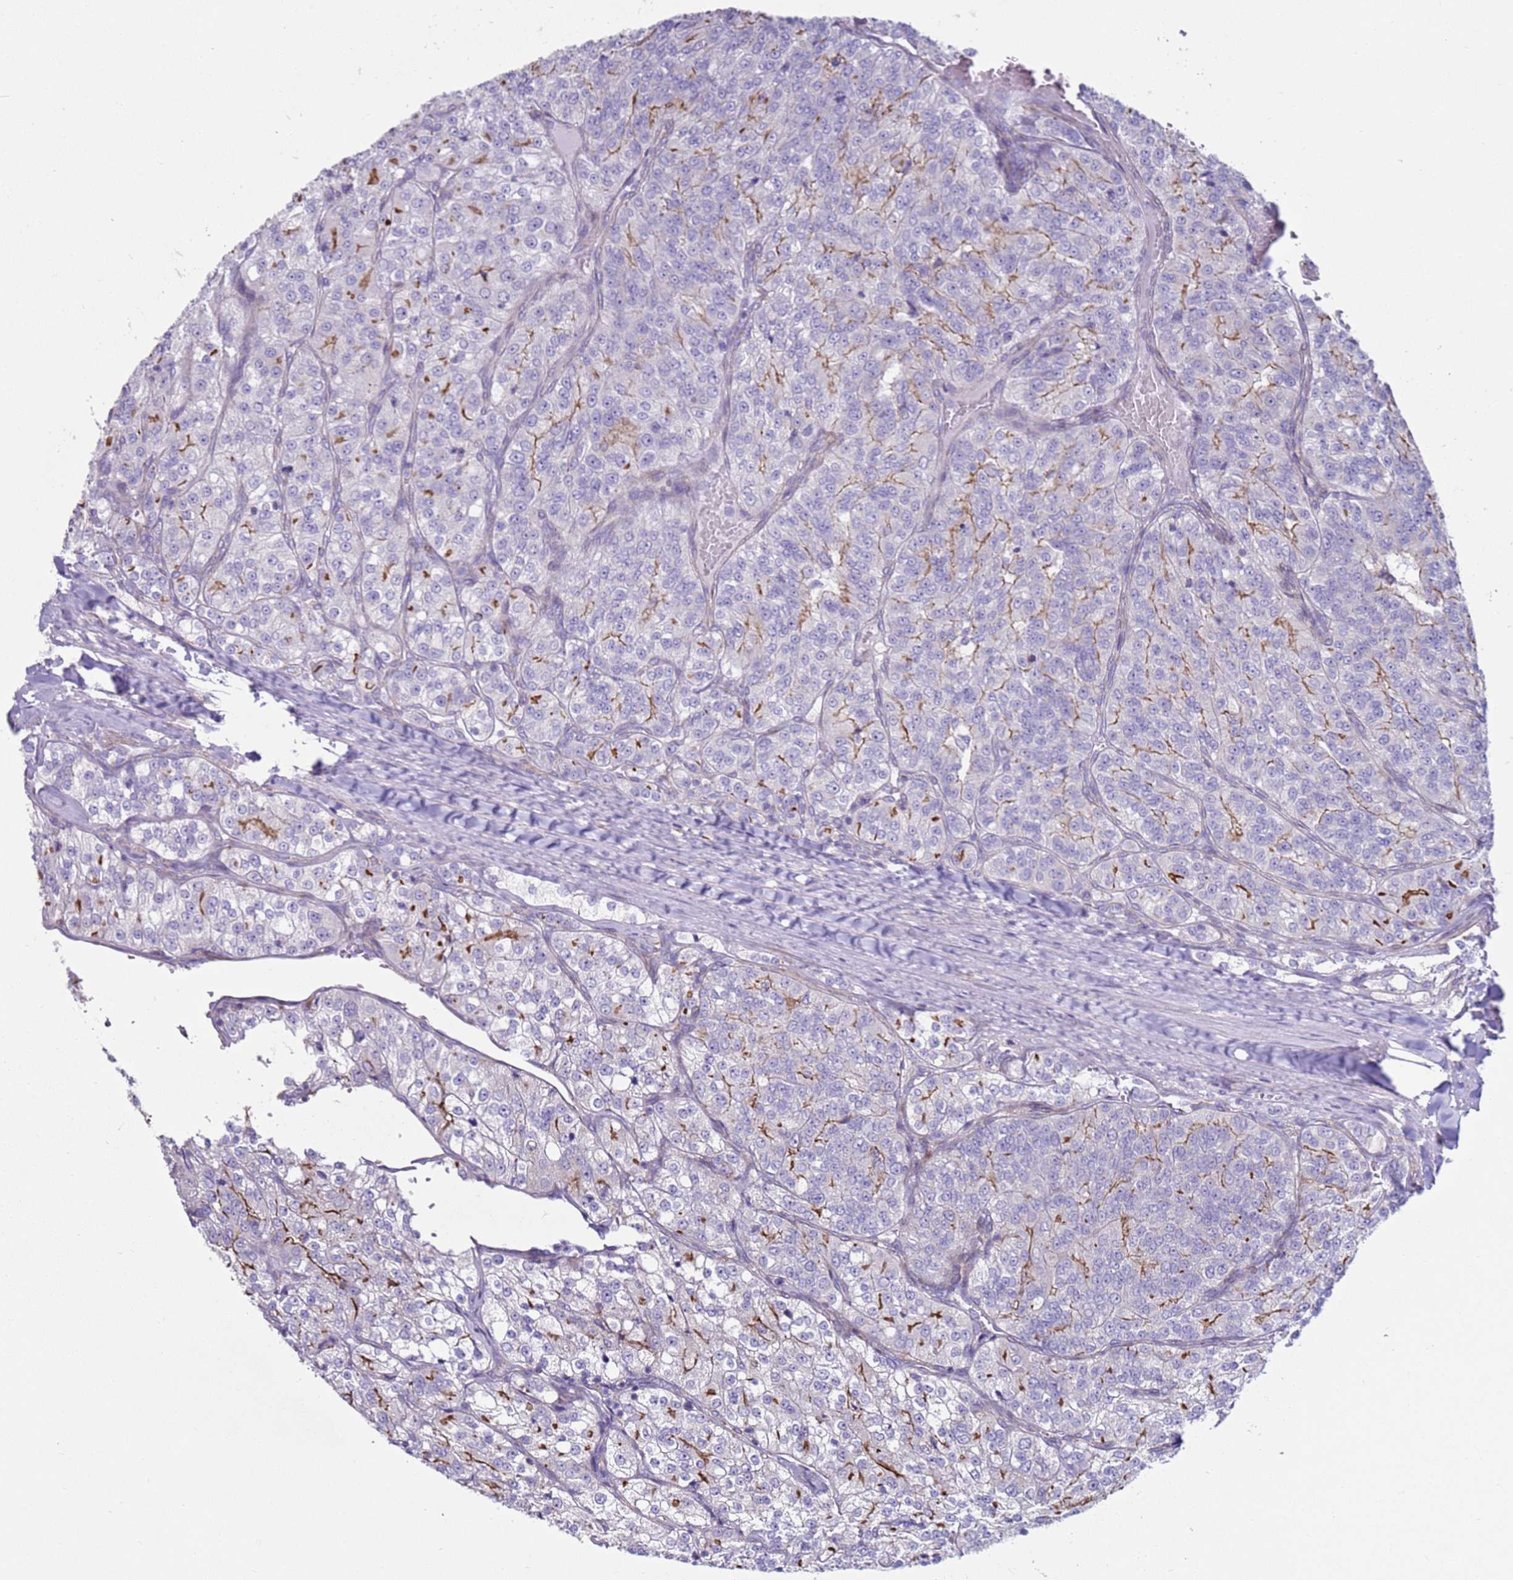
{"staining": {"intensity": "negative", "quantity": "none", "location": "none"}, "tissue": "renal cancer", "cell_type": "Tumor cells", "image_type": "cancer", "snomed": [{"axis": "morphology", "description": "Adenocarcinoma, NOS"}, {"axis": "topography", "description": "Kidney"}], "caption": "Immunohistochemical staining of human adenocarcinoma (renal) exhibits no significant staining in tumor cells. (DAB (3,3'-diaminobenzidine) IHC with hematoxylin counter stain).", "gene": "HEATR1", "patient": {"sex": "female", "age": 63}}